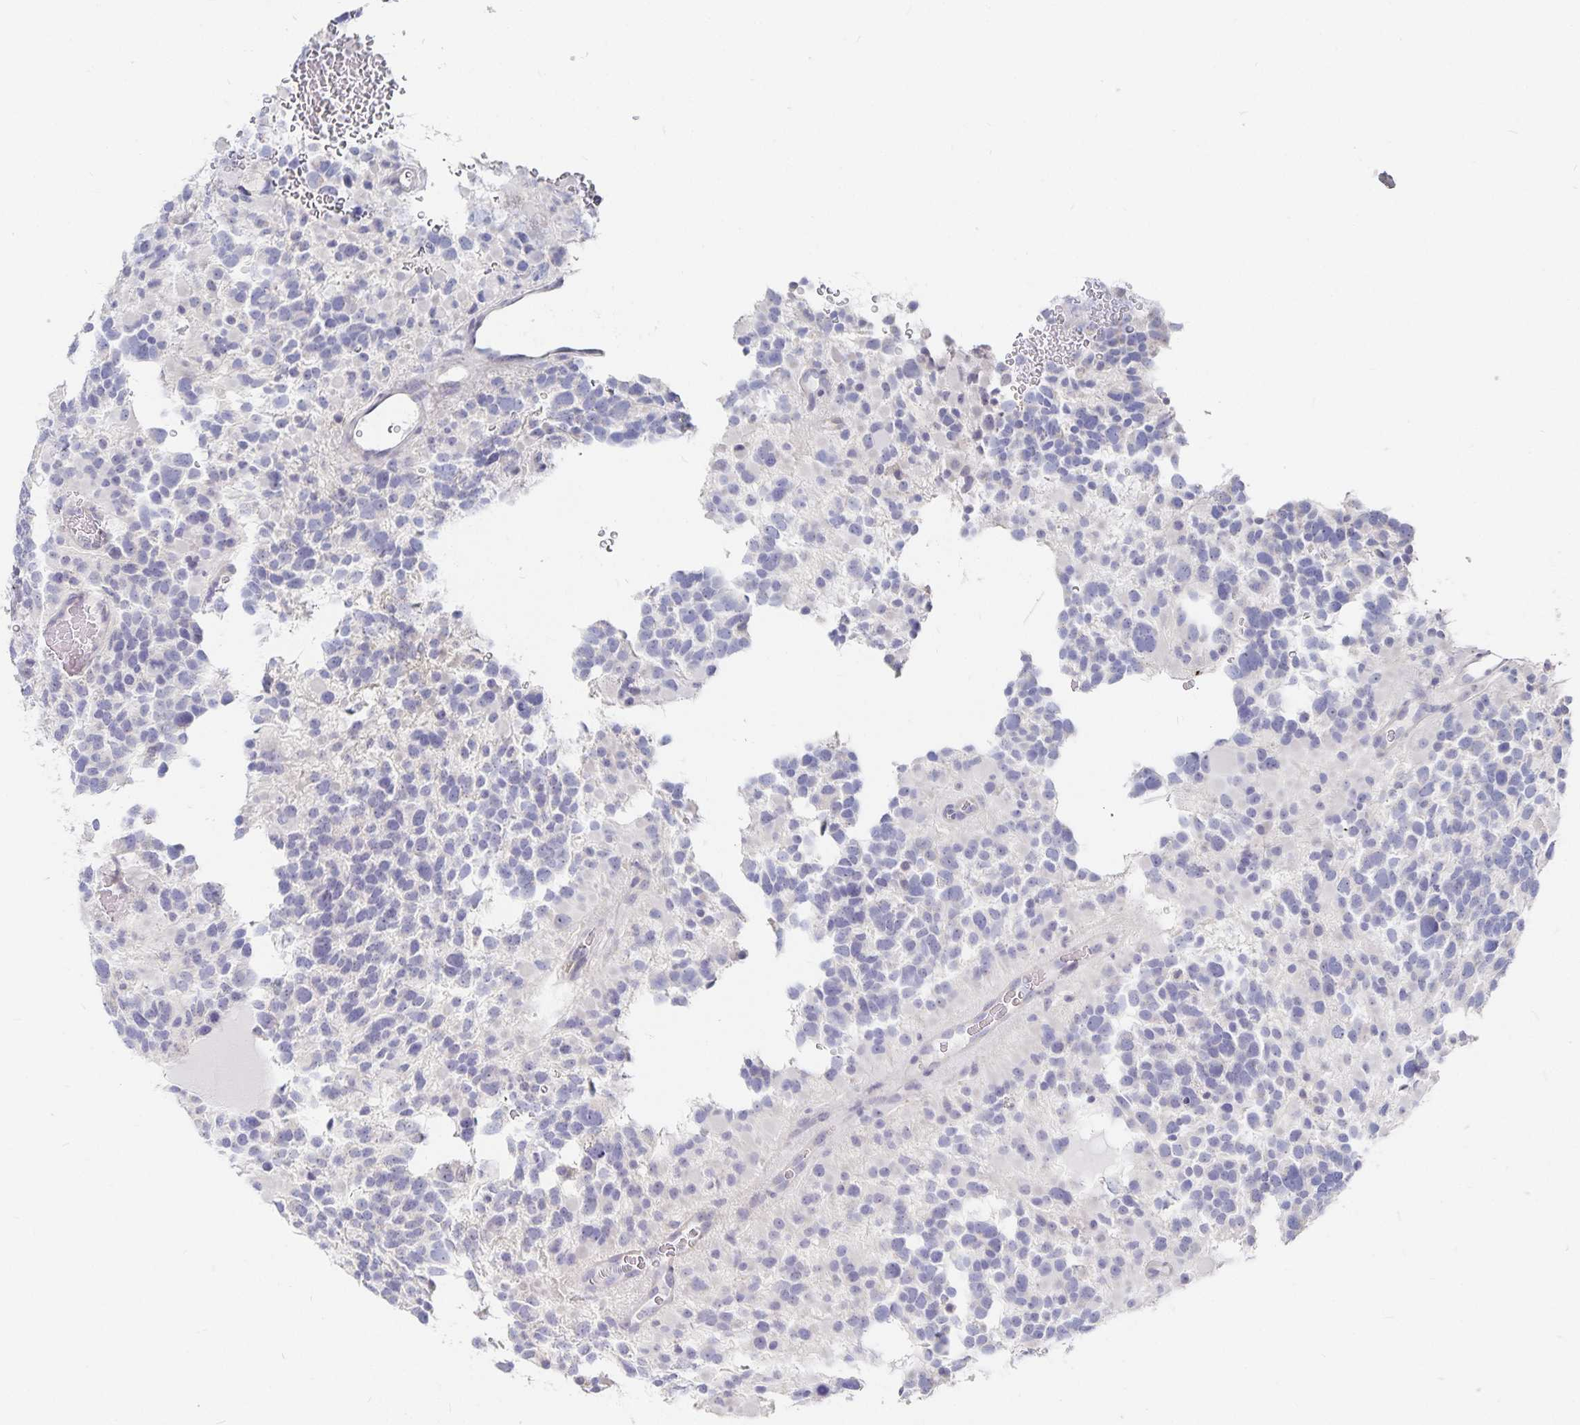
{"staining": {"intensity": "negative", "quantity": "none", "location": "none"}, "tissue": "glioma", "cell_type": "Tumor cells", "image_type": "cancer", "snomed": [{"axis": "morphology", "description": "Glioma, malignant, High grade"}, {"axis": "topography", "description": "Brain"}], "caption": "Protein analysis of glioma demonstrates no significant staining in tumor cells.", "gene": "DNAH9", "patient": {"sex": "female", "age": 40}}